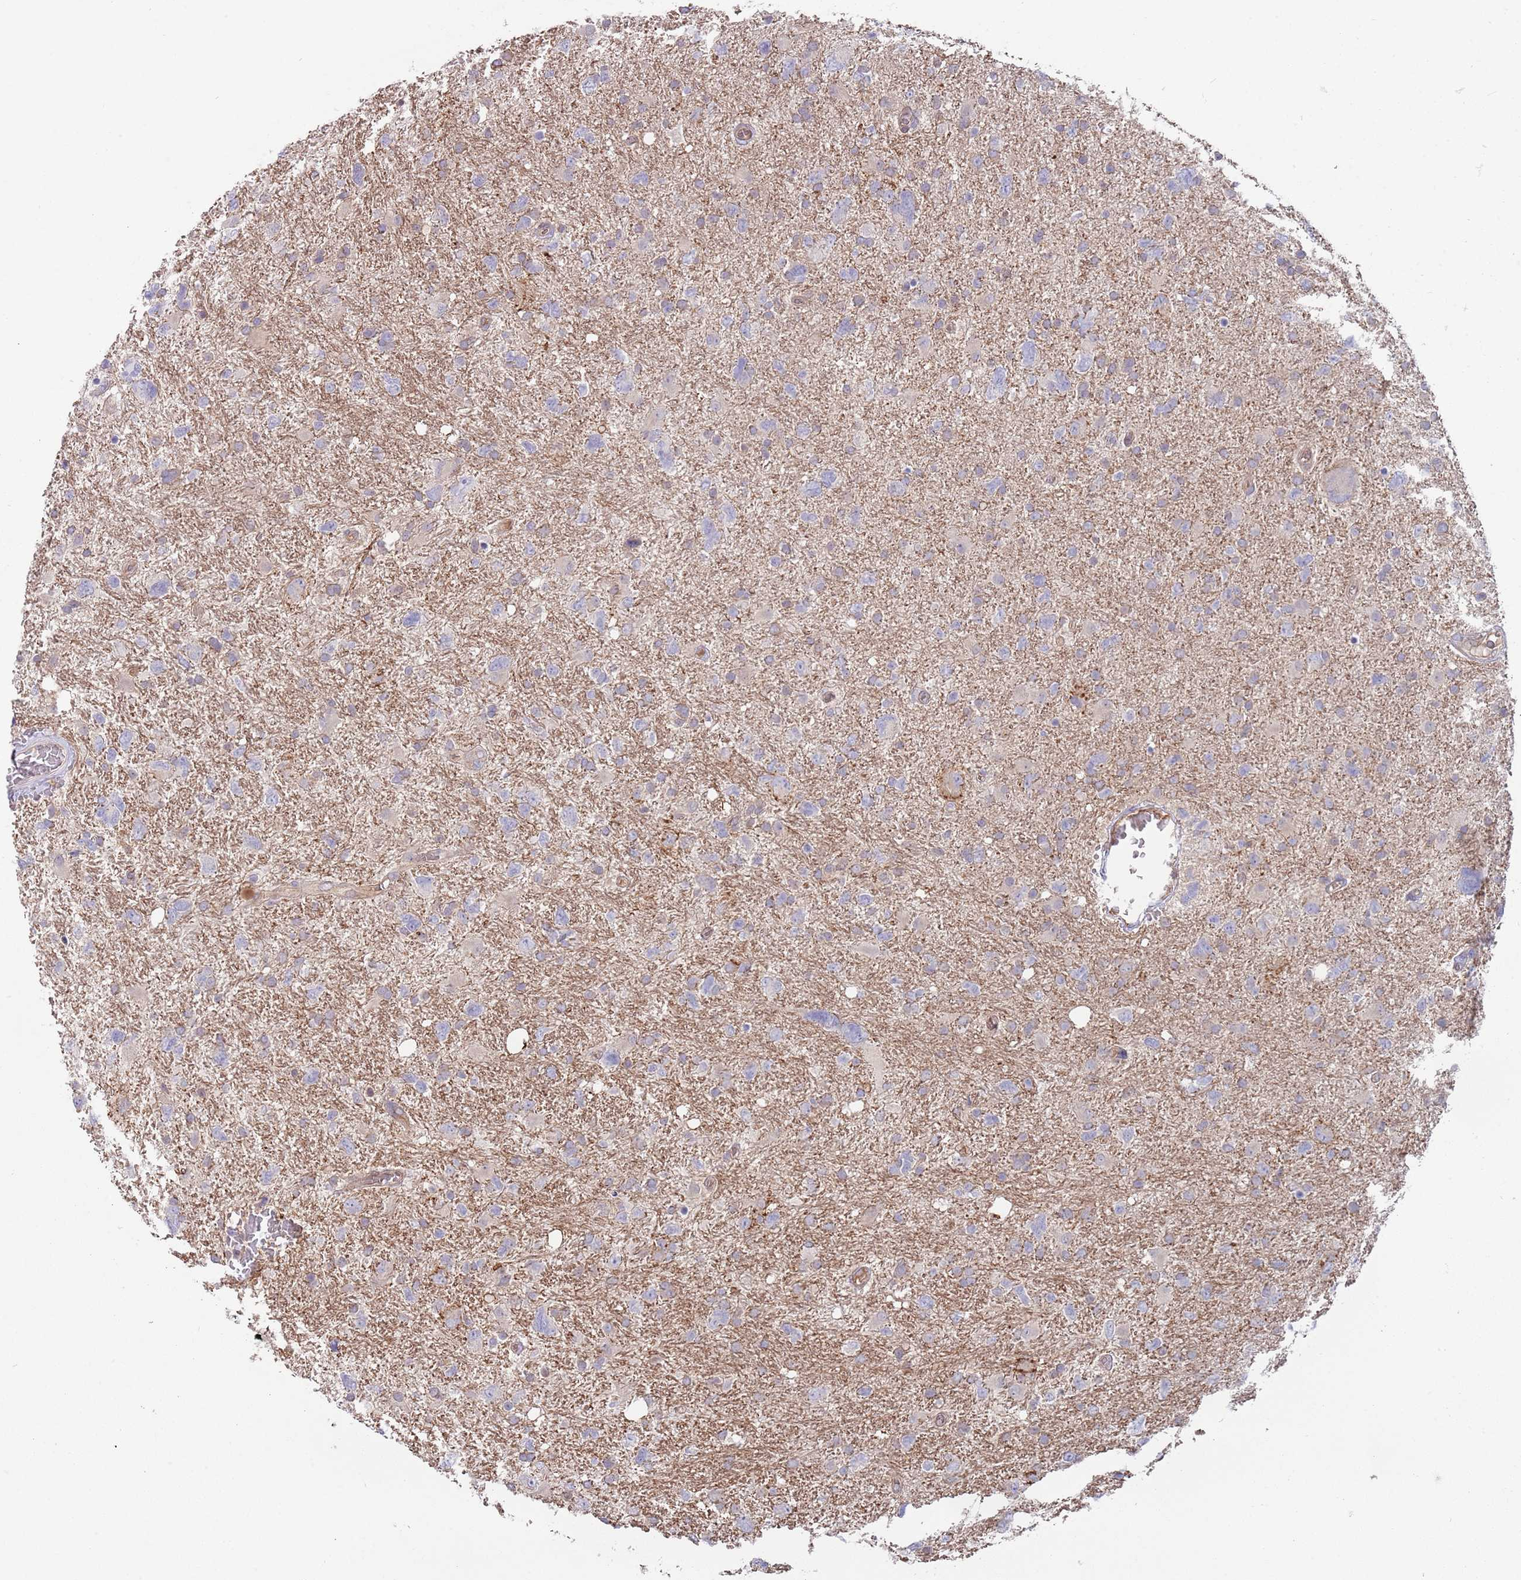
{"staining": {"intensity": "negative", "quantity": "none", "location": "none"}, "tissue": "glioma", "cell_type": "Tumor cells", "image_type": "cancer", "snomed": [{"axis": "morphology", "description": "Glioma, malignant, High grade"}, {"axis": "topography", "description": "Brain"}], "caption": "This is a micrograph of immunohistochemistry staining of malignant high-grade glioma, which shows no positivity in tumor cells. The staining is performed using DAB brown chromogen with nuclei counter-stained in using hematoxylin.", "gene": "GSDMD", "patient": {"sex": "male", "age": 61}}